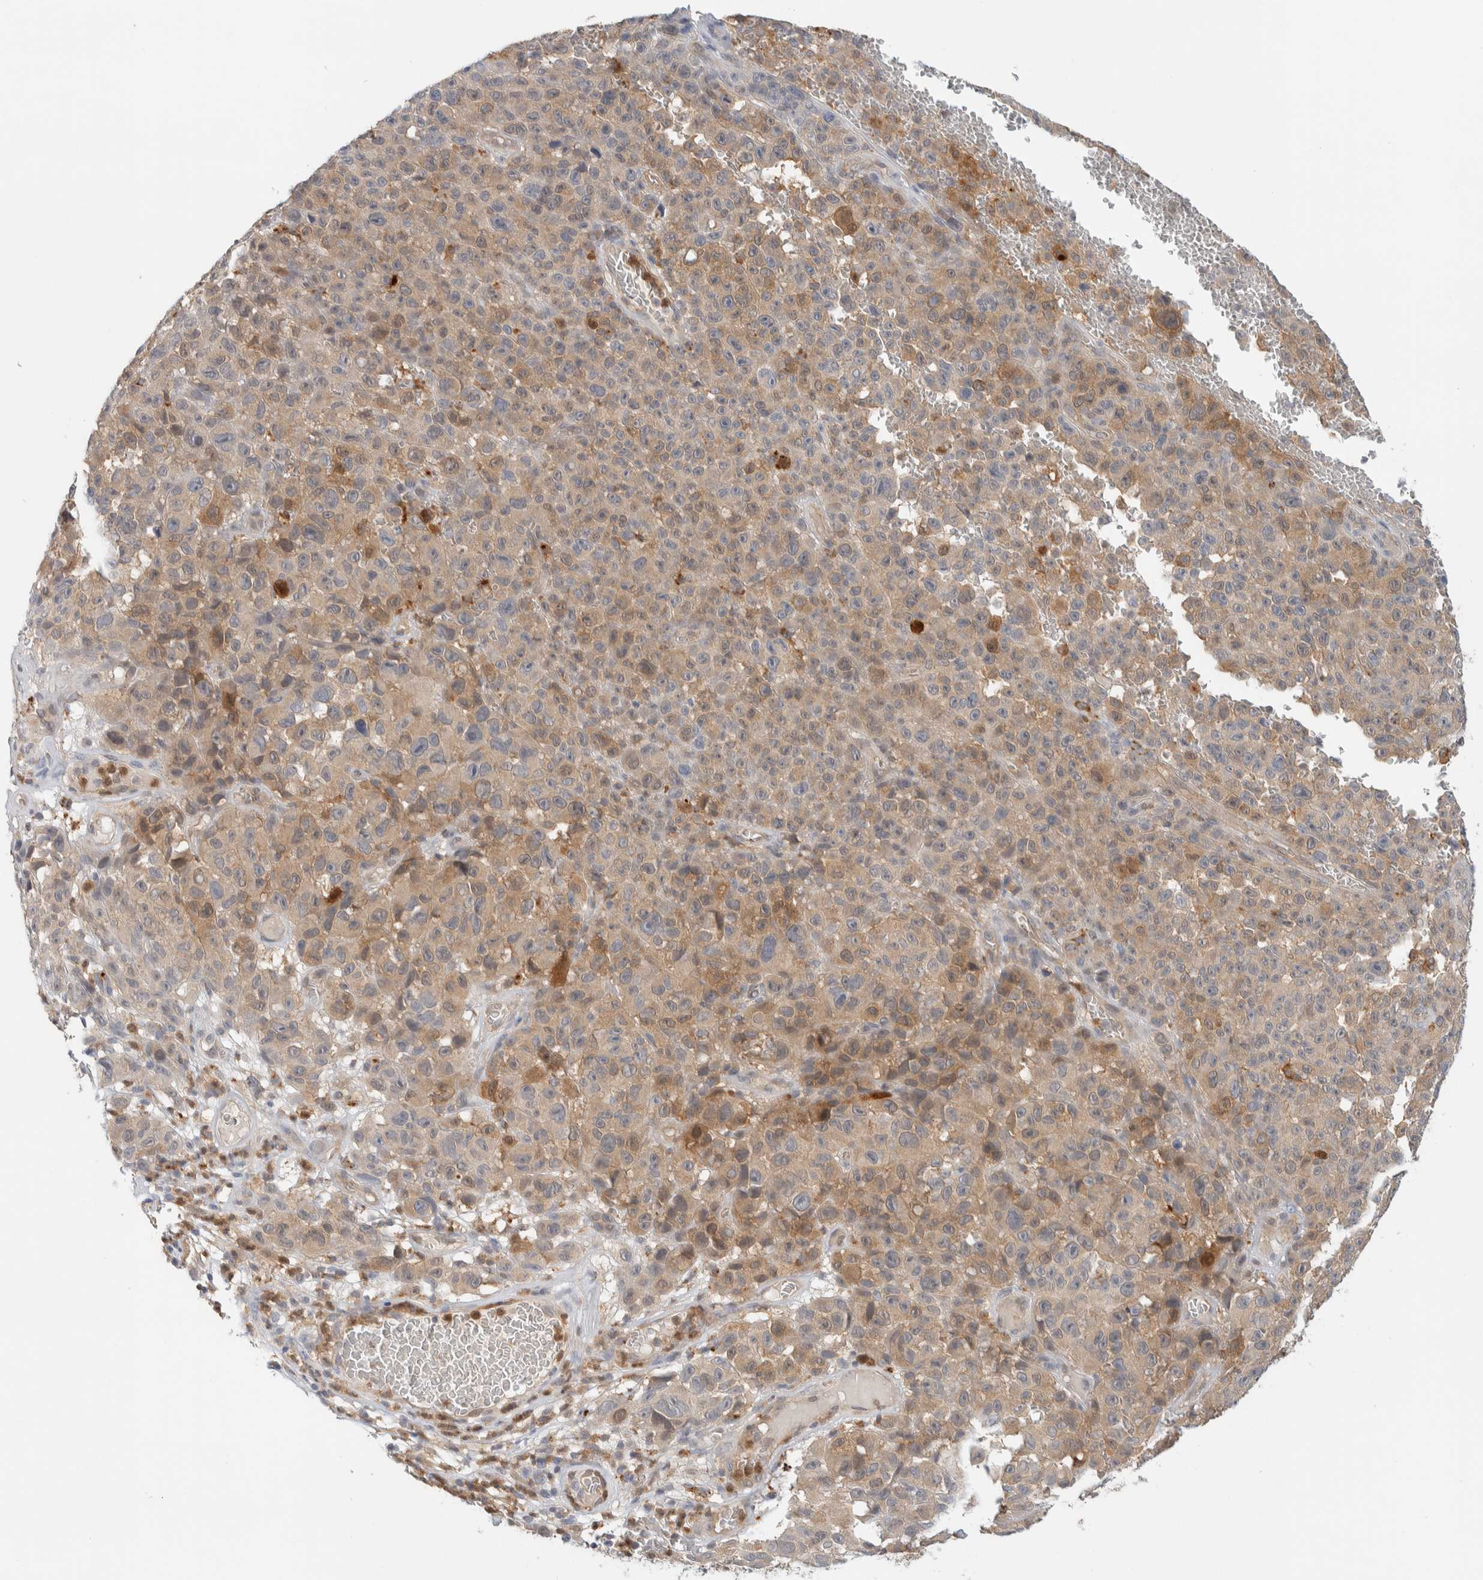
{"staining": {"intensity": "moderate", "quantity": "25%-75%", "location": "cytoplasmic/membranous"}, "tissue": "melanoma", "cell_type": "Tumor cells", "image_type": "cancer", "snomed": [{"axis": "morphology", "description": "Malignant melanoma, NOS"}, {"axis": "topography", "description": "Skin"}], "caption": "IHC micrograph of neoplastic tissue: malignant melanoma stained using immunohistochemistry (IHC) displays medium levels of moderate protein expression localized specifically in the cytoplasmic/membranous of tumor cells, appearing as a cytoplasmic/membranous brown color.", "gene": "GCLM", "patient": {"sex": "female", "age": 82}}